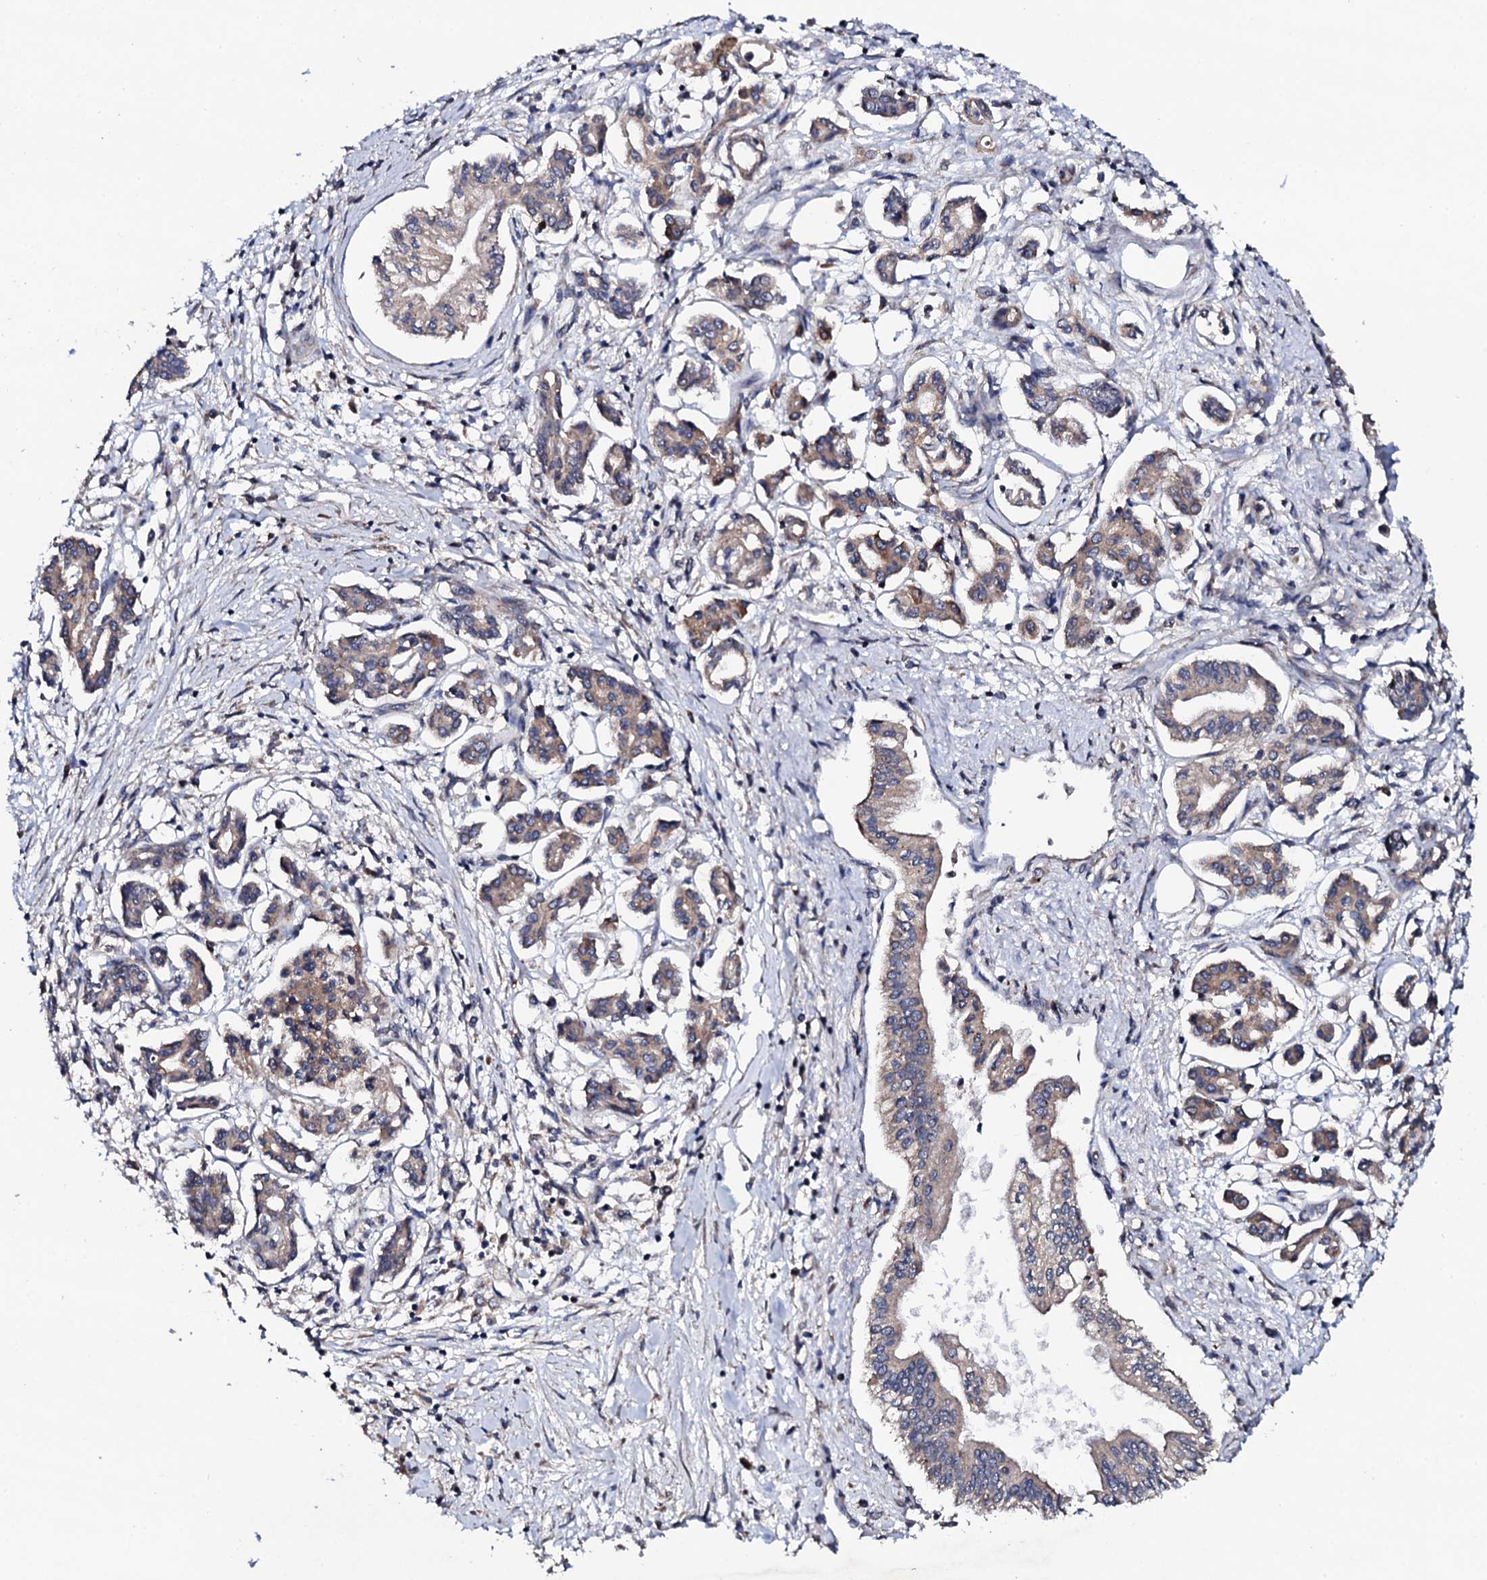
{"staining": {"intensity": "moderate", "quantity": ">75%", "location": "cytoplasmic/membranous"}, "tissue": "pancreatic cancer", "cell_type": "Tumor cells", "image_type": "cancer", "snomed": [{"axis": "morphology", "description": "Adenocarcinoma, NOS"}, {"axis": "topography", "description": "Pancreas"}], "caption": "Adenocarcinoma (pancreatic) stained for a protein reveals moderate cytoplasmic/membranous positivity in tumor cells.", "gene": "IP6K1", "patient": {"sex": "female", "age": 50}}